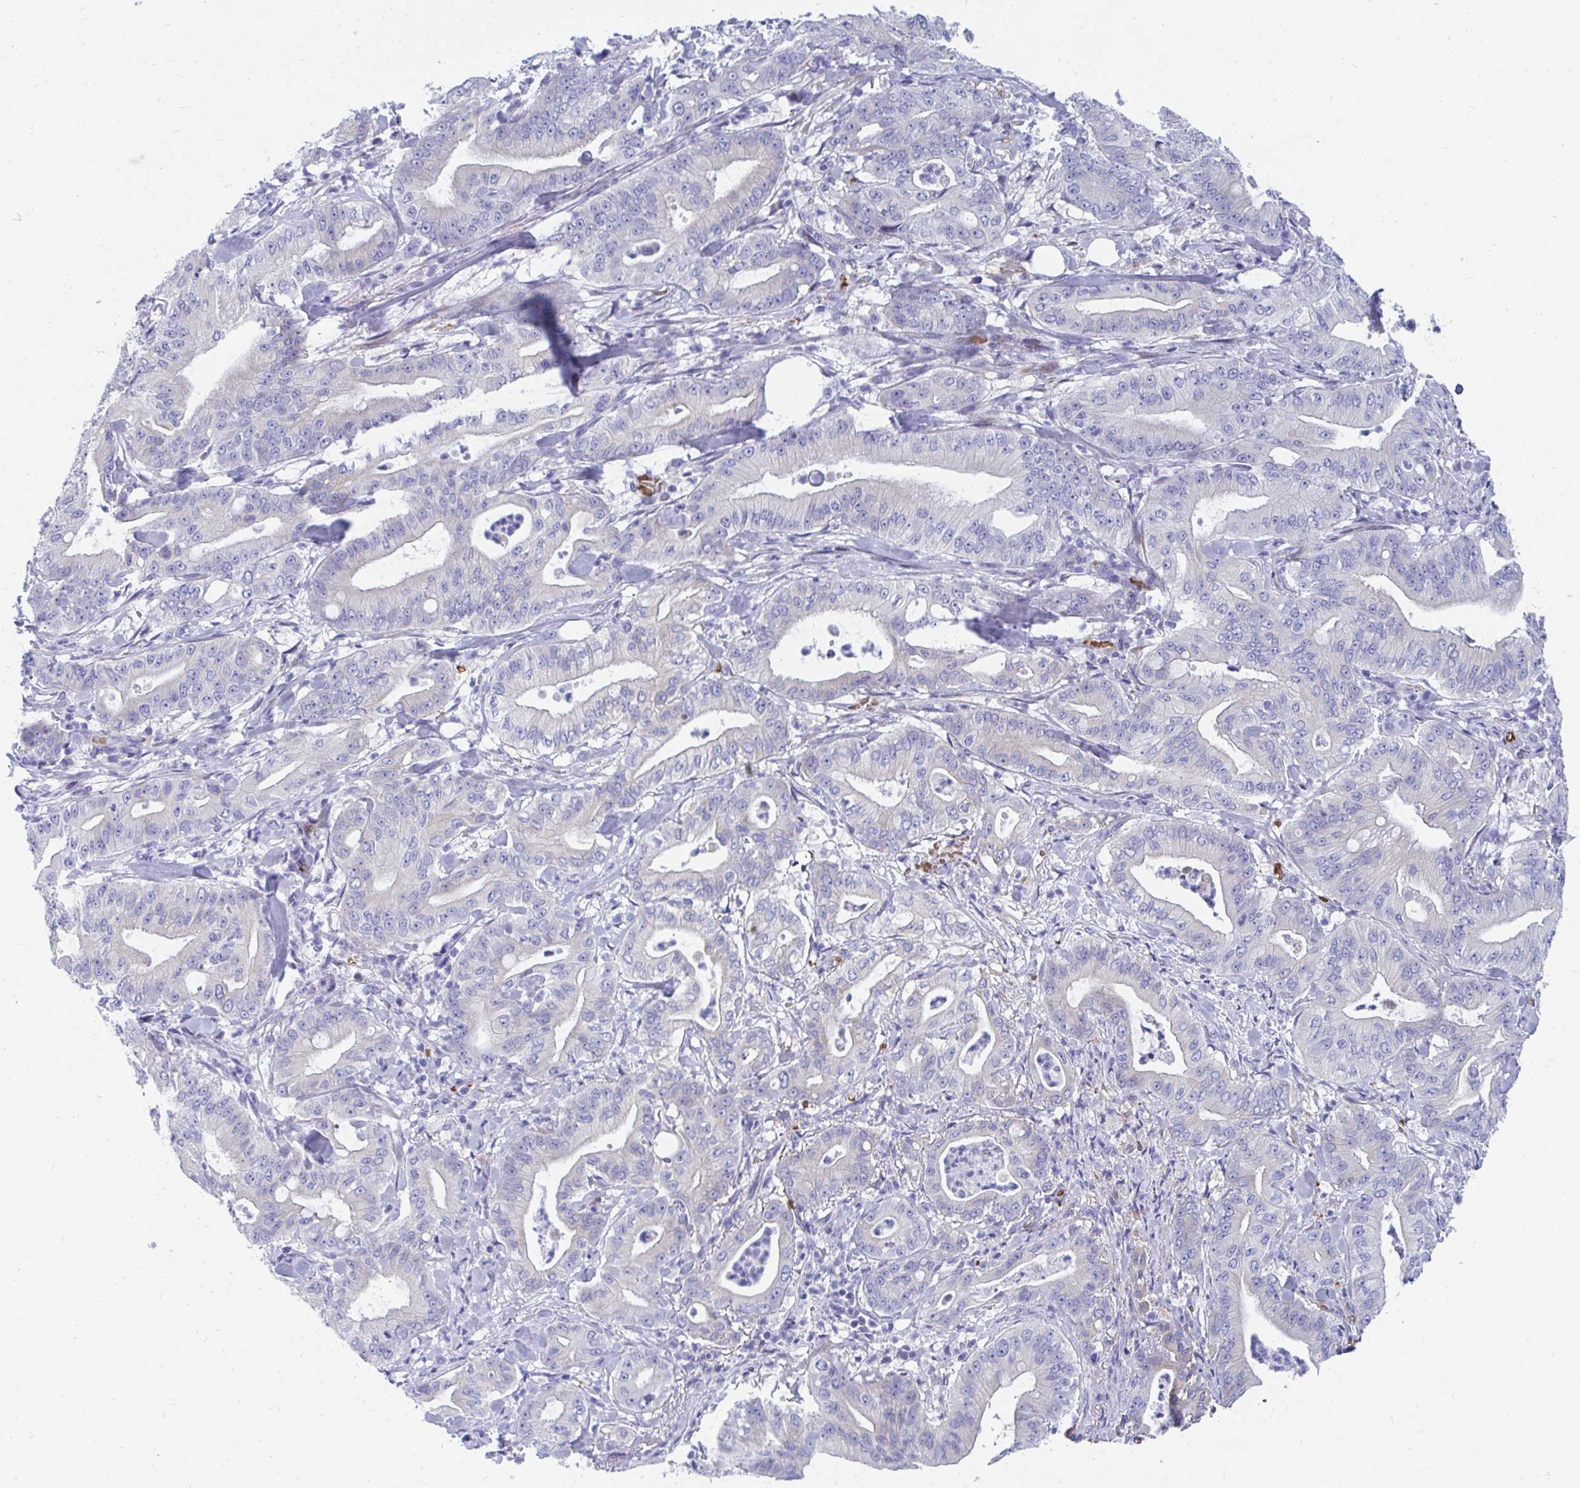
{"staining": {"intensity": "negative", "quantity": "none", "location": "none"}, "tissue": "pancreatic cancer", "cell_type": "Tumor cells", "image_type": "cancer", "snomed": [{"axis": "morphology", "description": "Adenocarcinoma, NOS"}, {"axis": "topography", "description": "Pancreas"}], "caption": "Immunohistochemistry (IHC) histopathology image of neoplastic tissue: adenocarcinoma (pancreatic) stained with DAB (3,3'-diaminobenzidine) shows no significant protein positivity in tumor cells.", "gene": "MROH2B", "patient": {"sex": "male", "age": 71}}